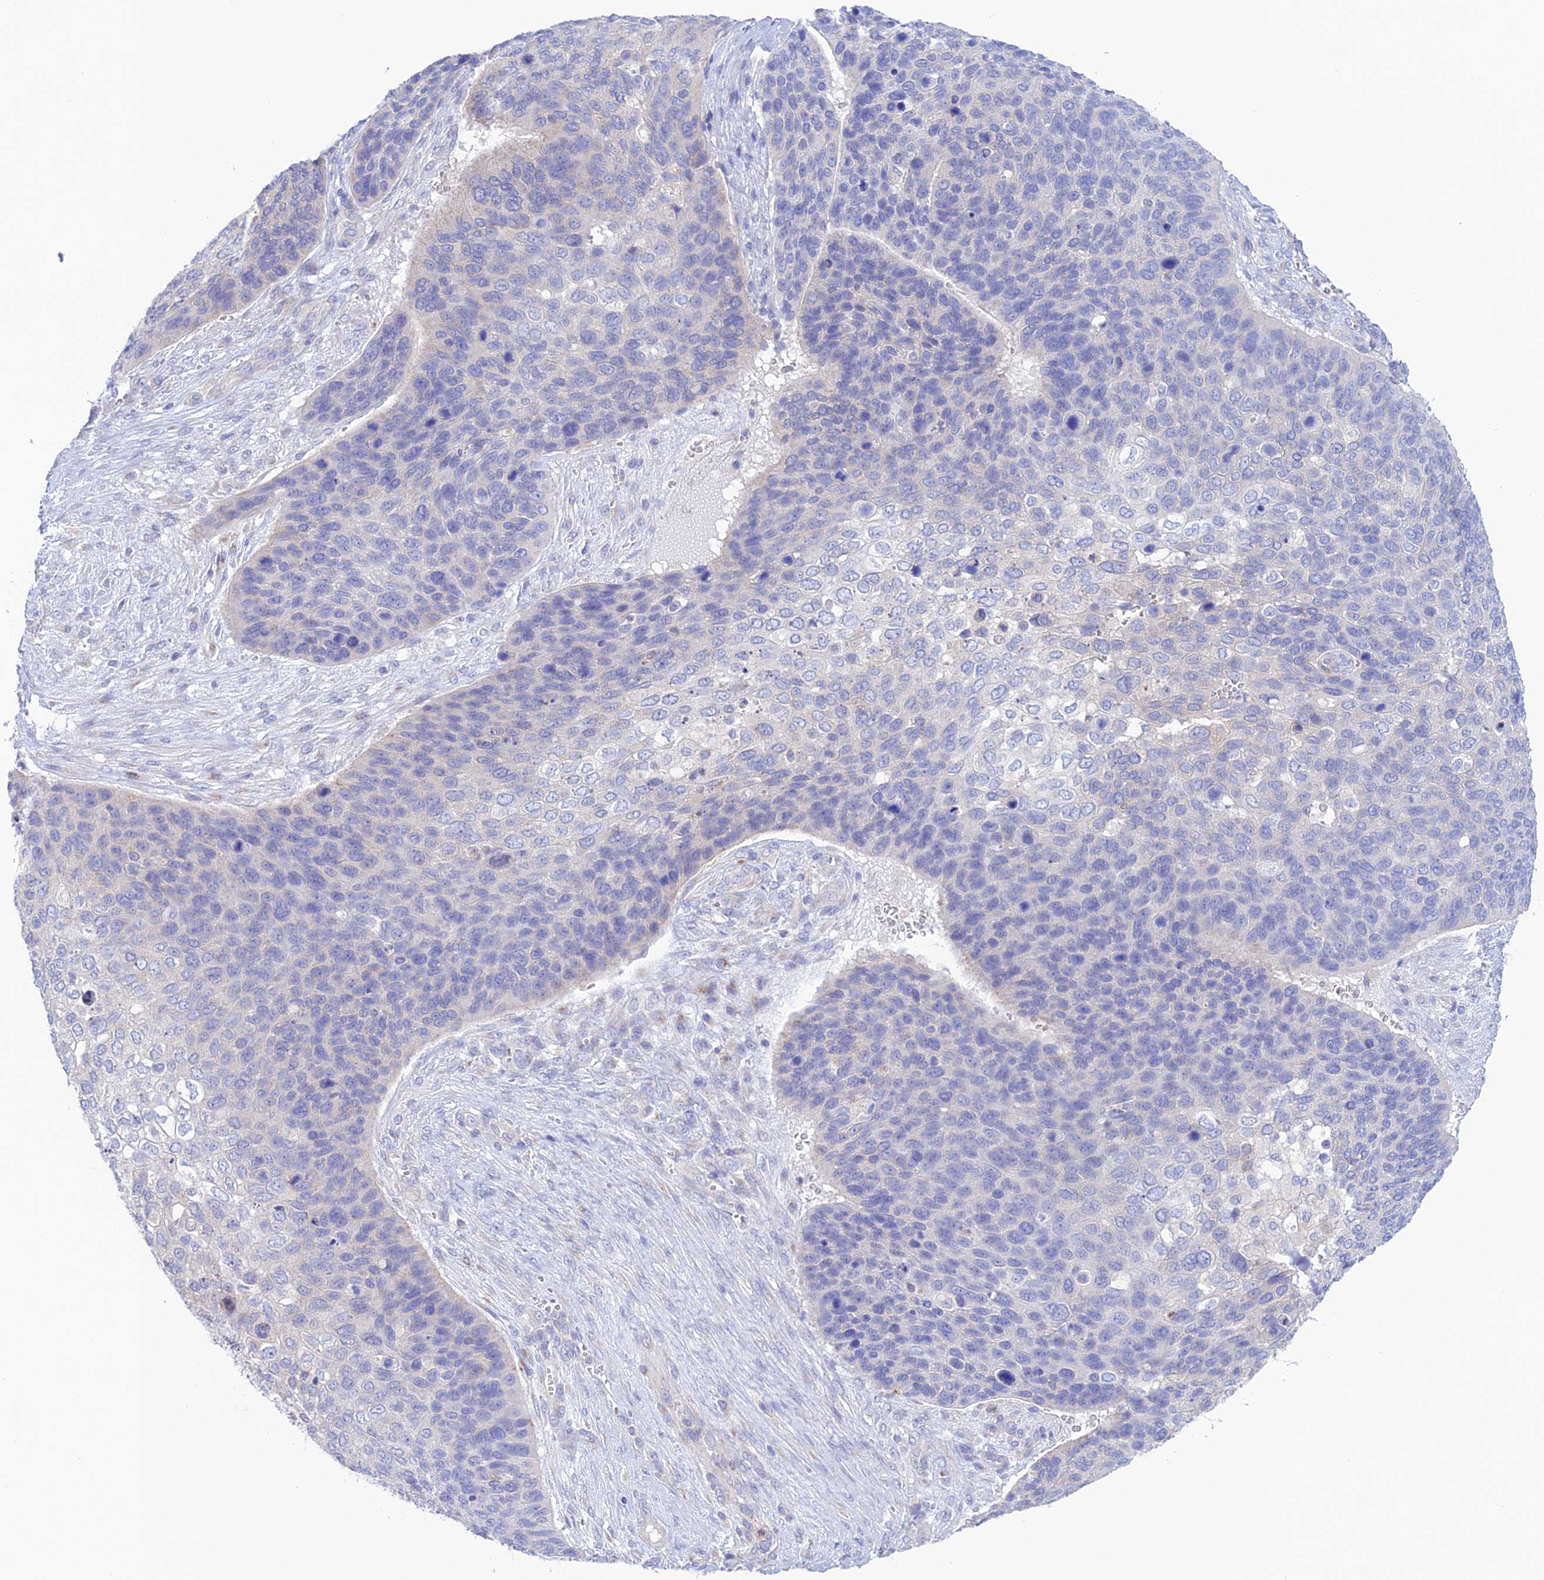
{"staining": {"intensity": "negative", "quantity": "none", "location": "none"}, "tissue": "skin cancer", "cell_type": "Tumor cells", "image_type": "cancer", "snomed": [{"axis": "morphology", "description": "Basal cell carcinoma"}, {"axis": "topography", "description": "Skin"}], "caption": "Micrograph shows no significant protein staining in tumor cells of skin cancer. Nuclei are stained in blue.", "gene": "CHSY3", "patient": {"sex": "female", "age": 74}}